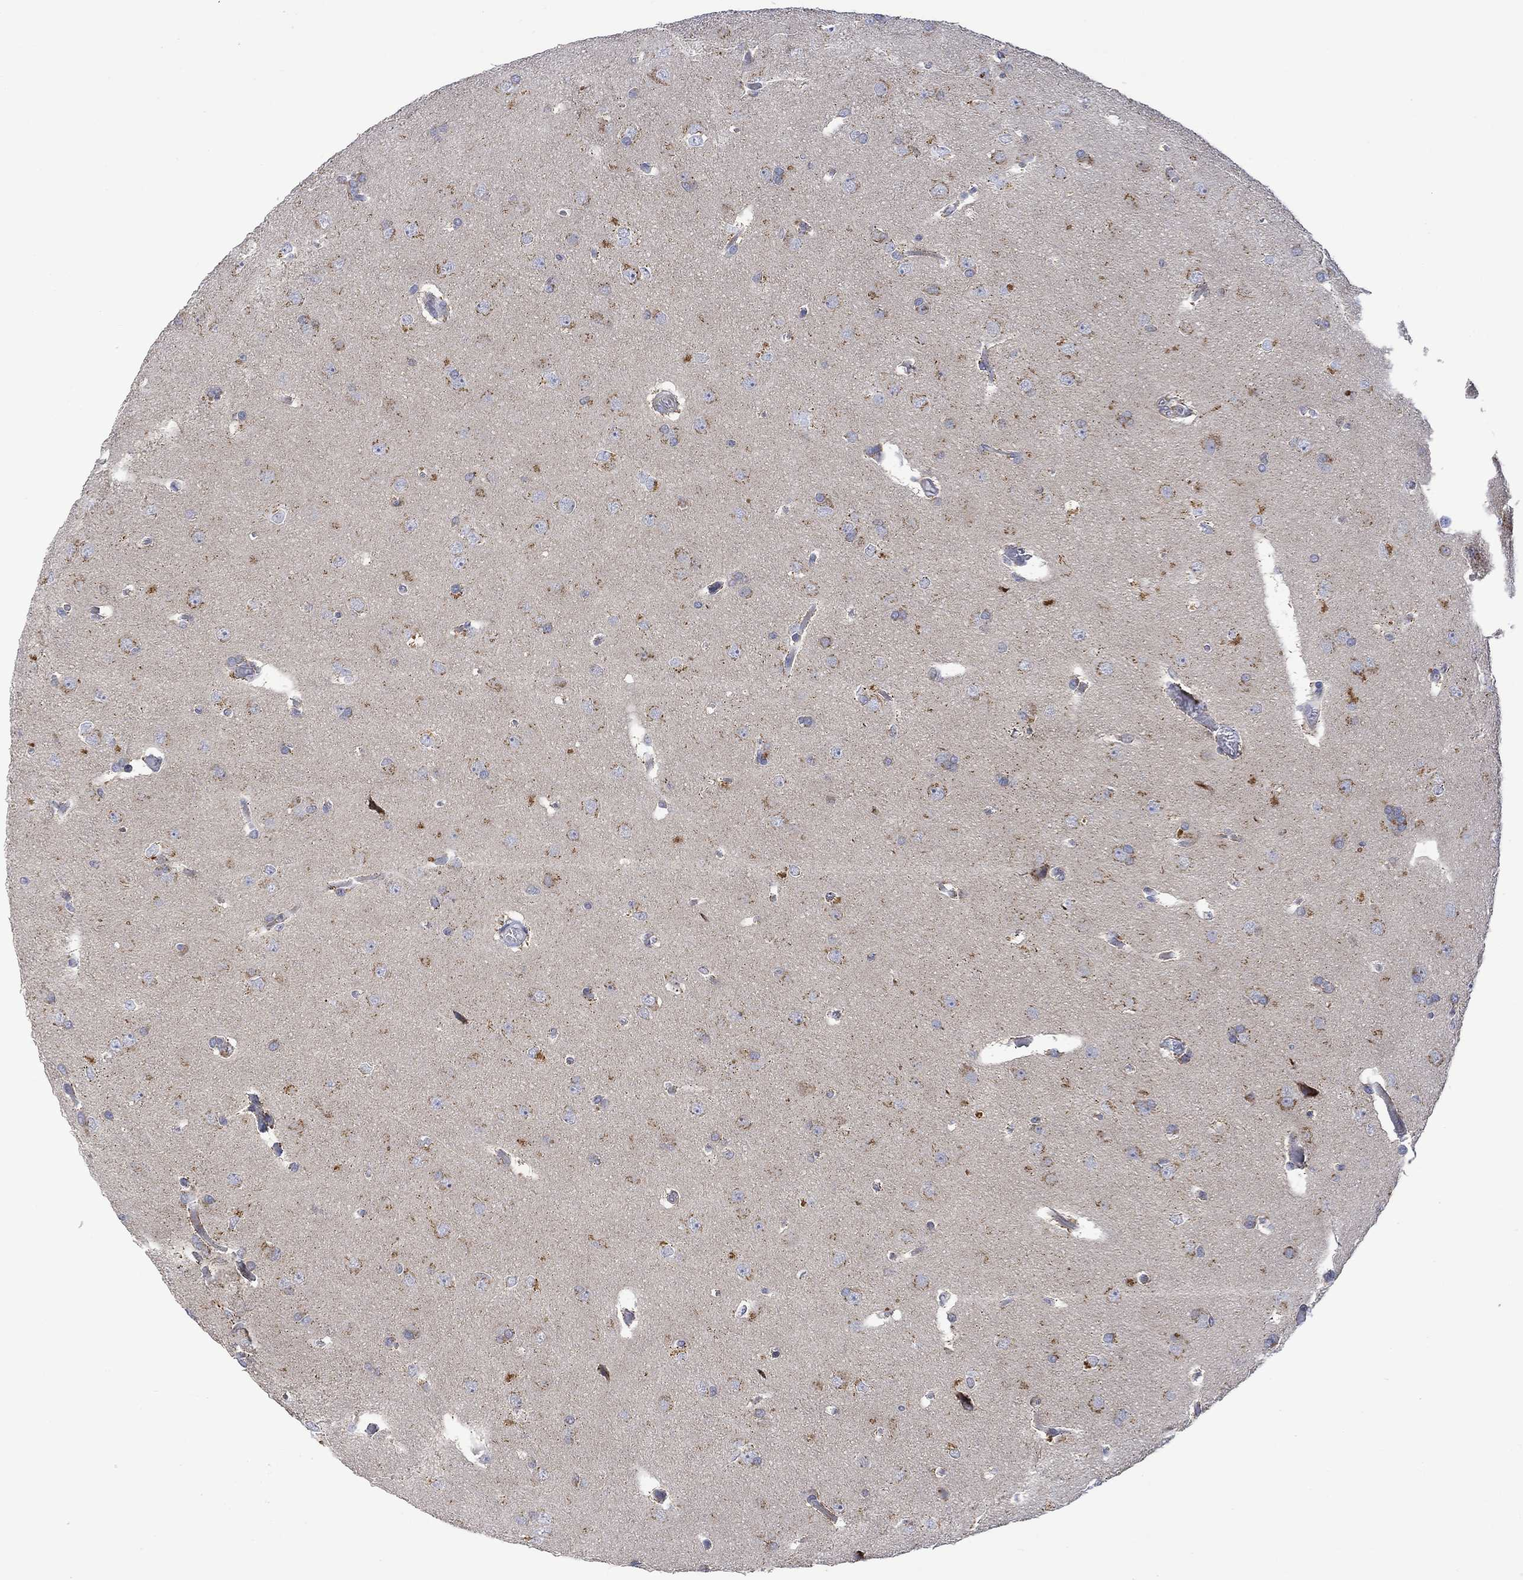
{"staining": {"intensity": "moderate", "quantity": ">75%", "location": "cytoplasmic/membranous"}, "tissue": "glioma", "cell_type": "Tumor cells", "image_type": "cancer", "snomed": [{"axis": "morphology", "description": "Glioma, malignant, Low grade"}, {"axis": "topography", "description": "Brain"}], "caption": "Brown immunohistochemical staining in malignant glioma (low-grade) displays moderate cytoplasmic/membranous staining in approximately >75% of tumor cells. (Stains: DAB in brown, nuclei in blue, Microscopy: brightfield microscopy at high magnification).", "gene": "SLC48A1", "patient": {"sex": "female", "age": 32}}